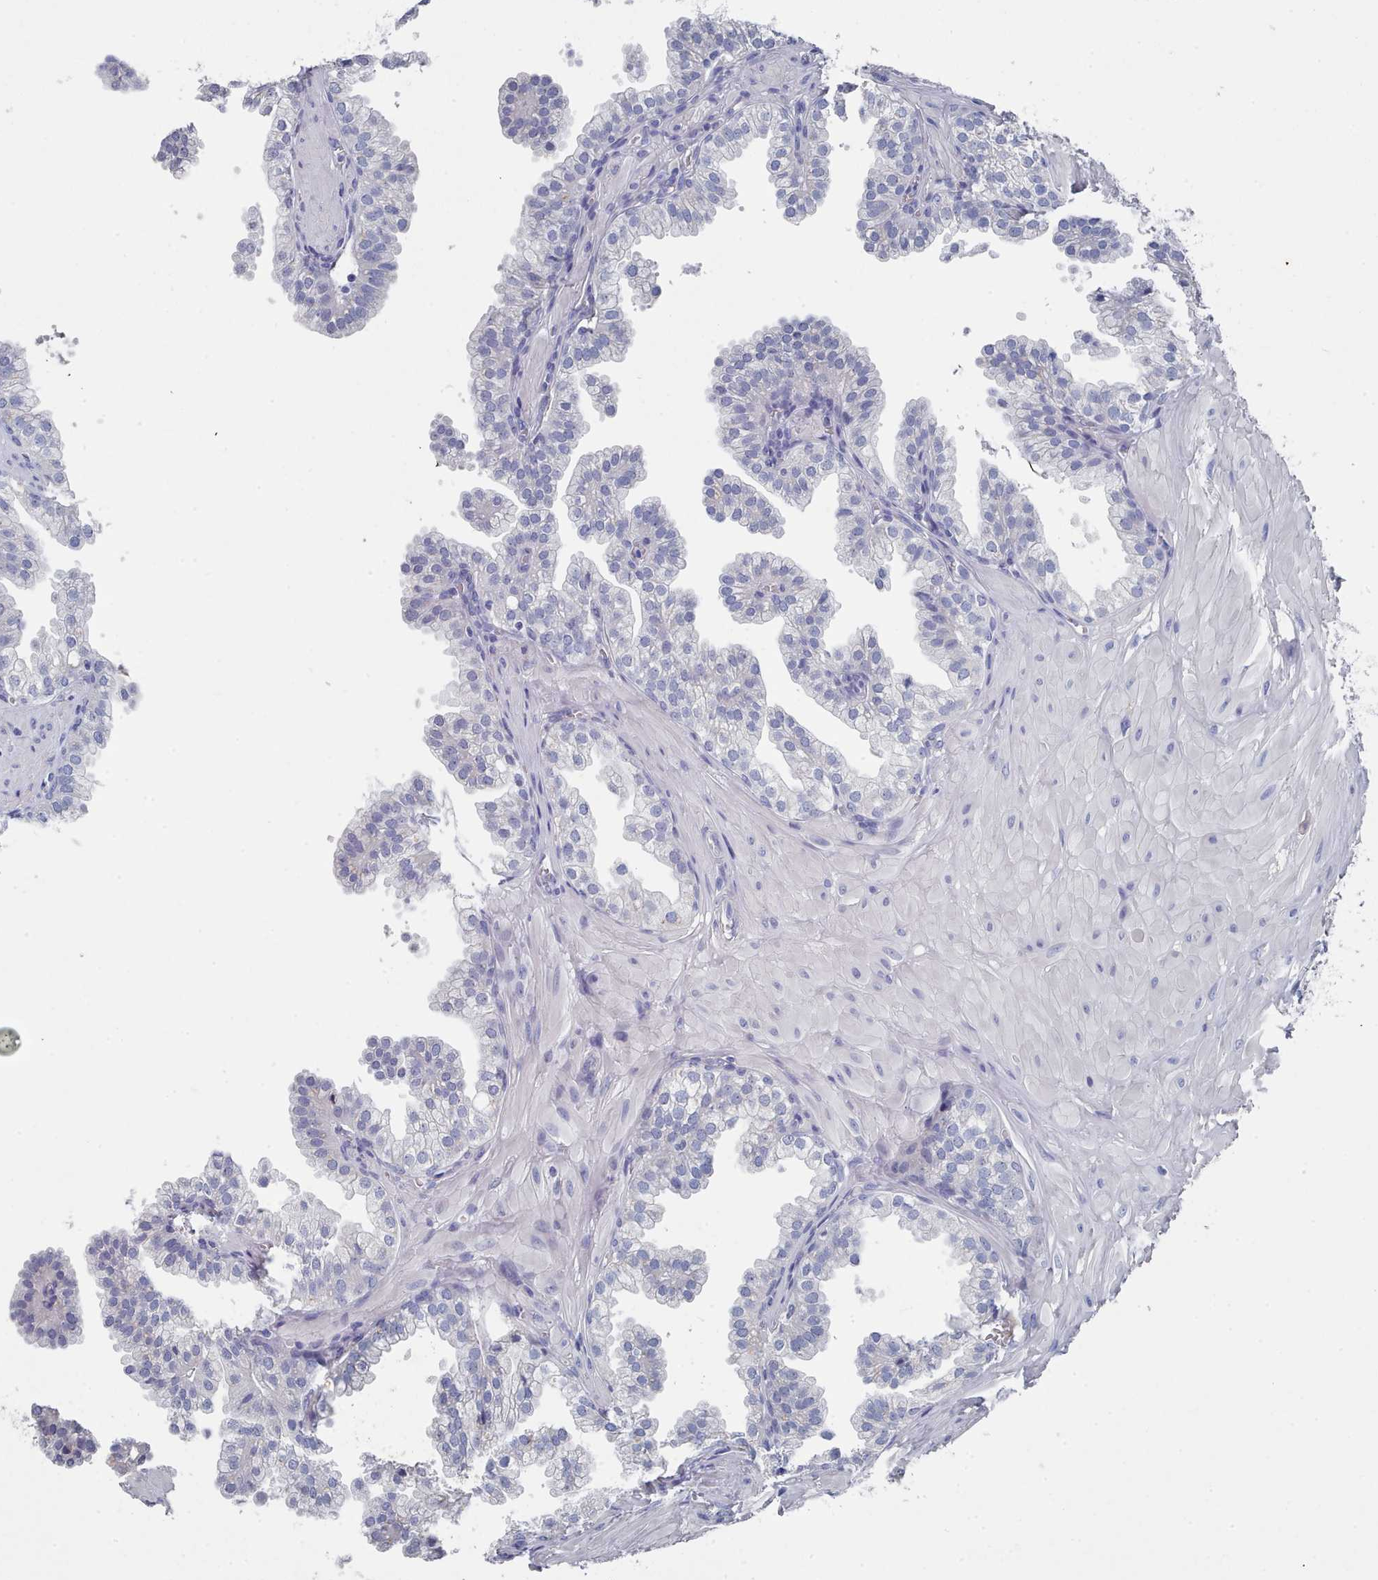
{"staining": {"intensity": "negative", "quantity": "none", "location": "none"}, "tissue": "prostate", "cell_type": "Glandular cells", "image_type": "normal", "snomed": [{"axis": "morphology", "description": "Normal tissue, NOS"}, {"axis": "topography", "description": "Prostate"}, {"axis": "topography", "description": "Peripheral nerve tissue"}], "caption": "Prostate stained for a protein using IHC displays no positivity glandular cells.", "gene": "ACAD11", "patient": {"sex": "male", "age": 55}}